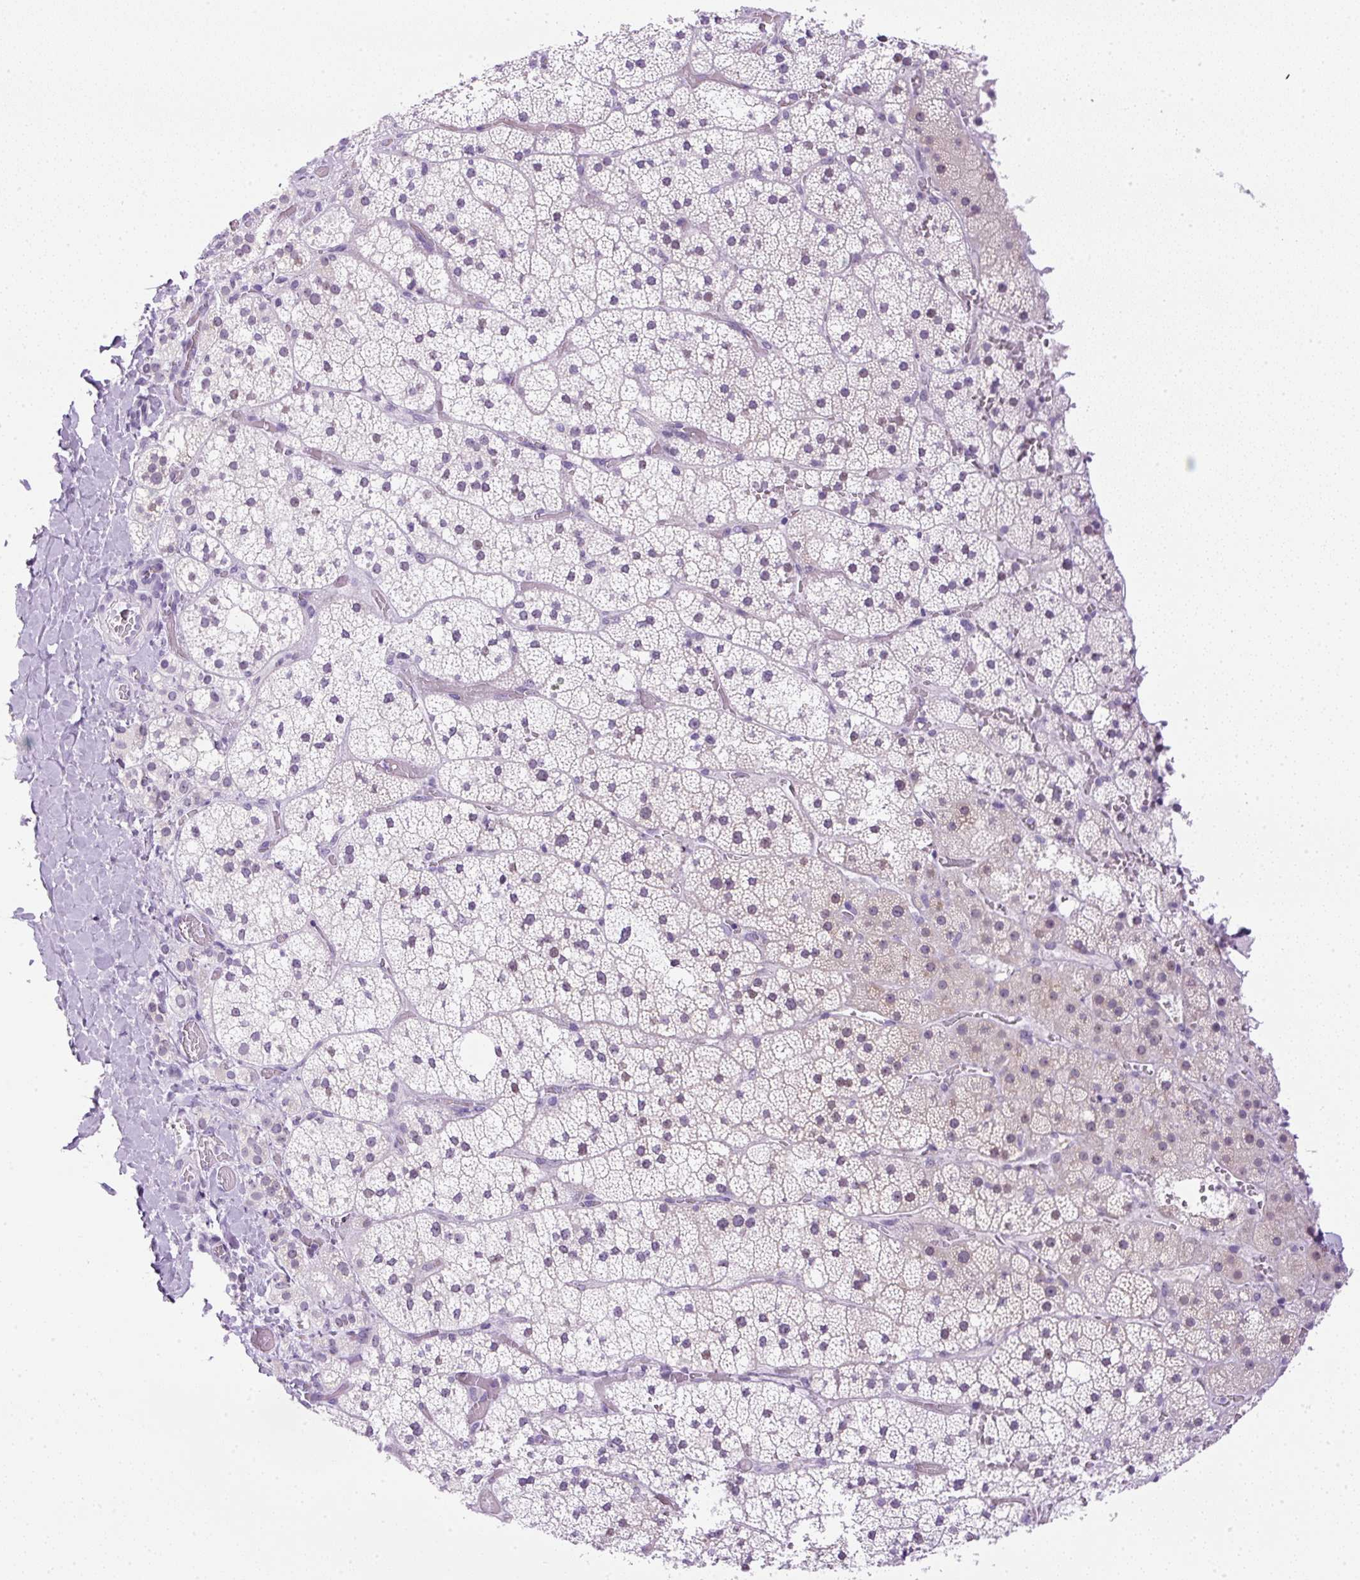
{"staining": {"intensity": "weak", "quantity": "<25%", "location": "cytoplasmic/membranous,nuclear"}, "tissue": "adrenal gland", "cell_type": "Glandular cells", "image_type": "normal", "snomed": [{"axis": "morphology", "description": "Normal tissue, NOS"}, {"axis": "topography", "description": "Adrenal gland"}], "caption": "High power microscopy histopathology image of an immunohistochemistry histopathology image of benign adrenal gland, revealing no significant staining in glandular cells.", "gene": "RHBDD2", "patient": {"sex": "male", "age": 53}}